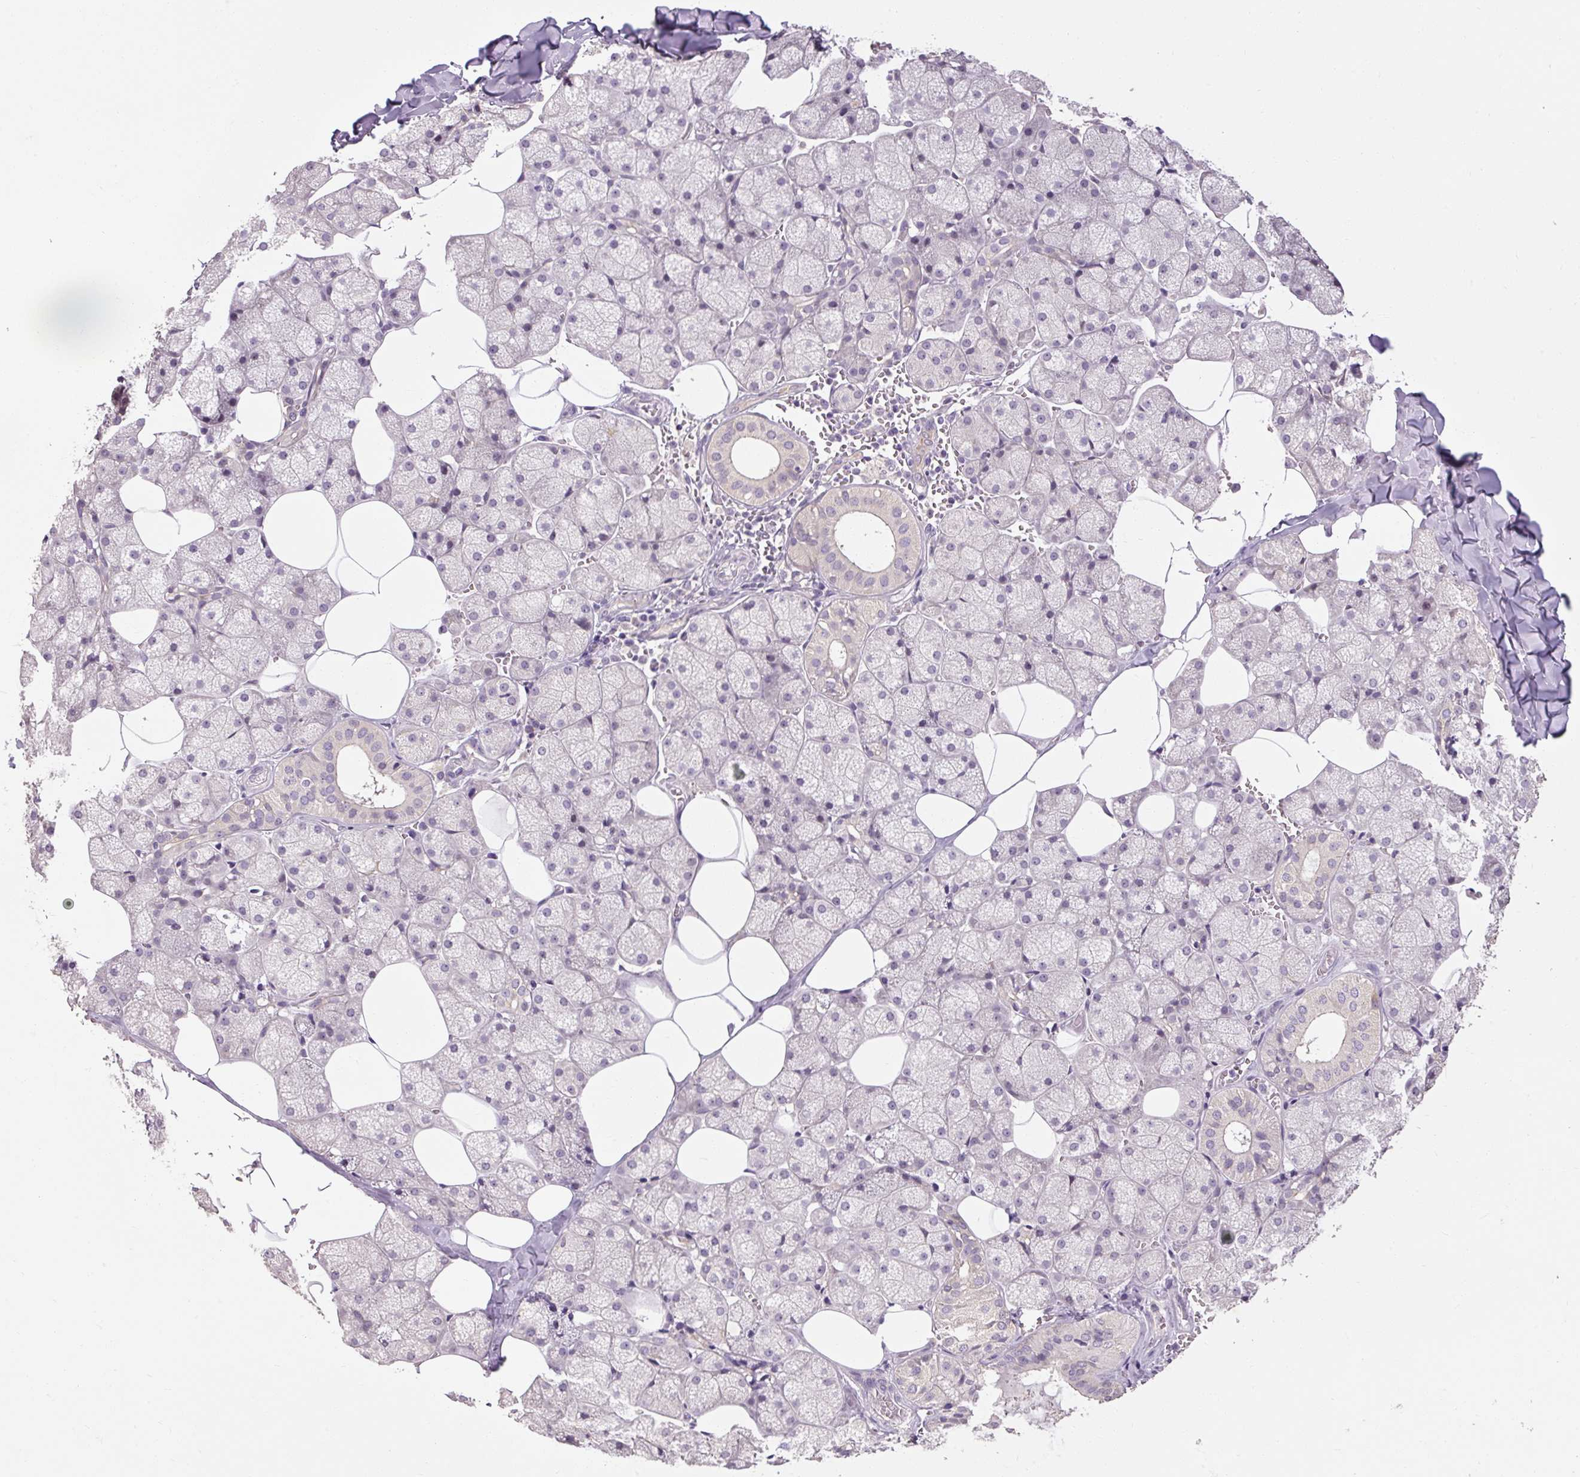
{"staining": {"intensity": "weak", "quantity": "<25%", "location": "cytoplasmic/membranous"}, "tissue": "salivary gland", "cell_type": "Glandular cells", "image_type": "normal", "snomed": [{"axis": "morphology", "description": "Normal tissue, NOS"}, {"axis": "topography", "description": "Salivary gland"}, {"axis": "topography", "description": "Peripheral nerve tissue"}], "caption": "Immunohistochemistry (IHC) image of unremarkable salivary gland: salivary gland stained with DAB exhibits no significant protein expression in glandular cells. (DAB IHC with hematoxylin counter stain).", "gene": "CFAP65", "patient": {"sex": "male", "age": 38}}